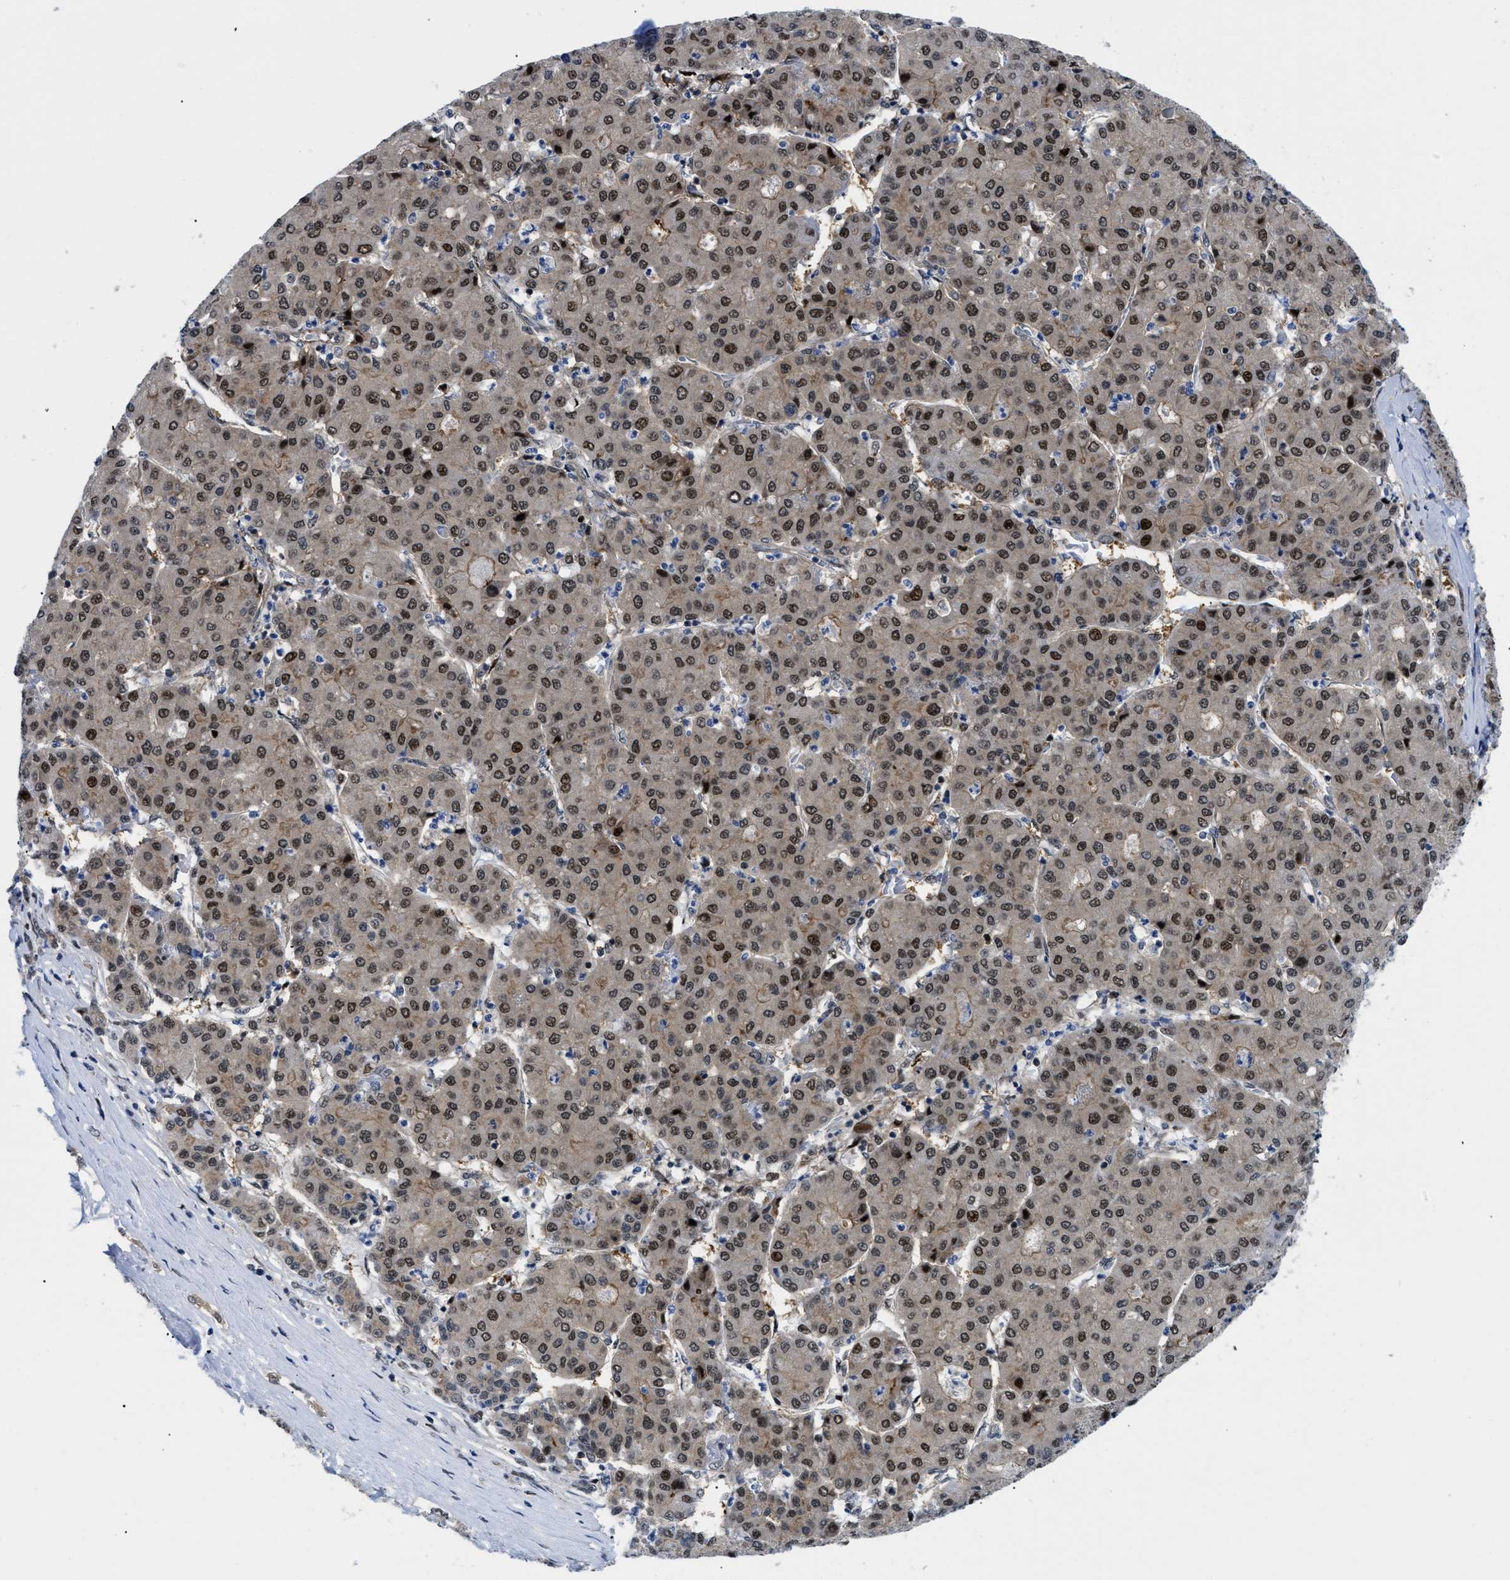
{"staining": {"intensity": "moderate", "quantity": ">75%", "location": "cytoplasmic/membranous,nuclear"}, "tissue": "liver cancer", "cell_type": "Tumor cells", "image_type": "cancer", "snomed": [{"axis": "morphology", "description": "Carcinoma, Hepatocellular, NOS"}, {"axis": "topography", "description": "Liver"}], "caption": "Brown immunohistochemical staining in human liver cancer (hepatocellular carcinoma) displays moderate cytoplasmic/membranous and nuclear positivity in approximately >75% of tumor cells.", "gene": "SLC29A2", "patient": {"sex": "male", "age": 65}}